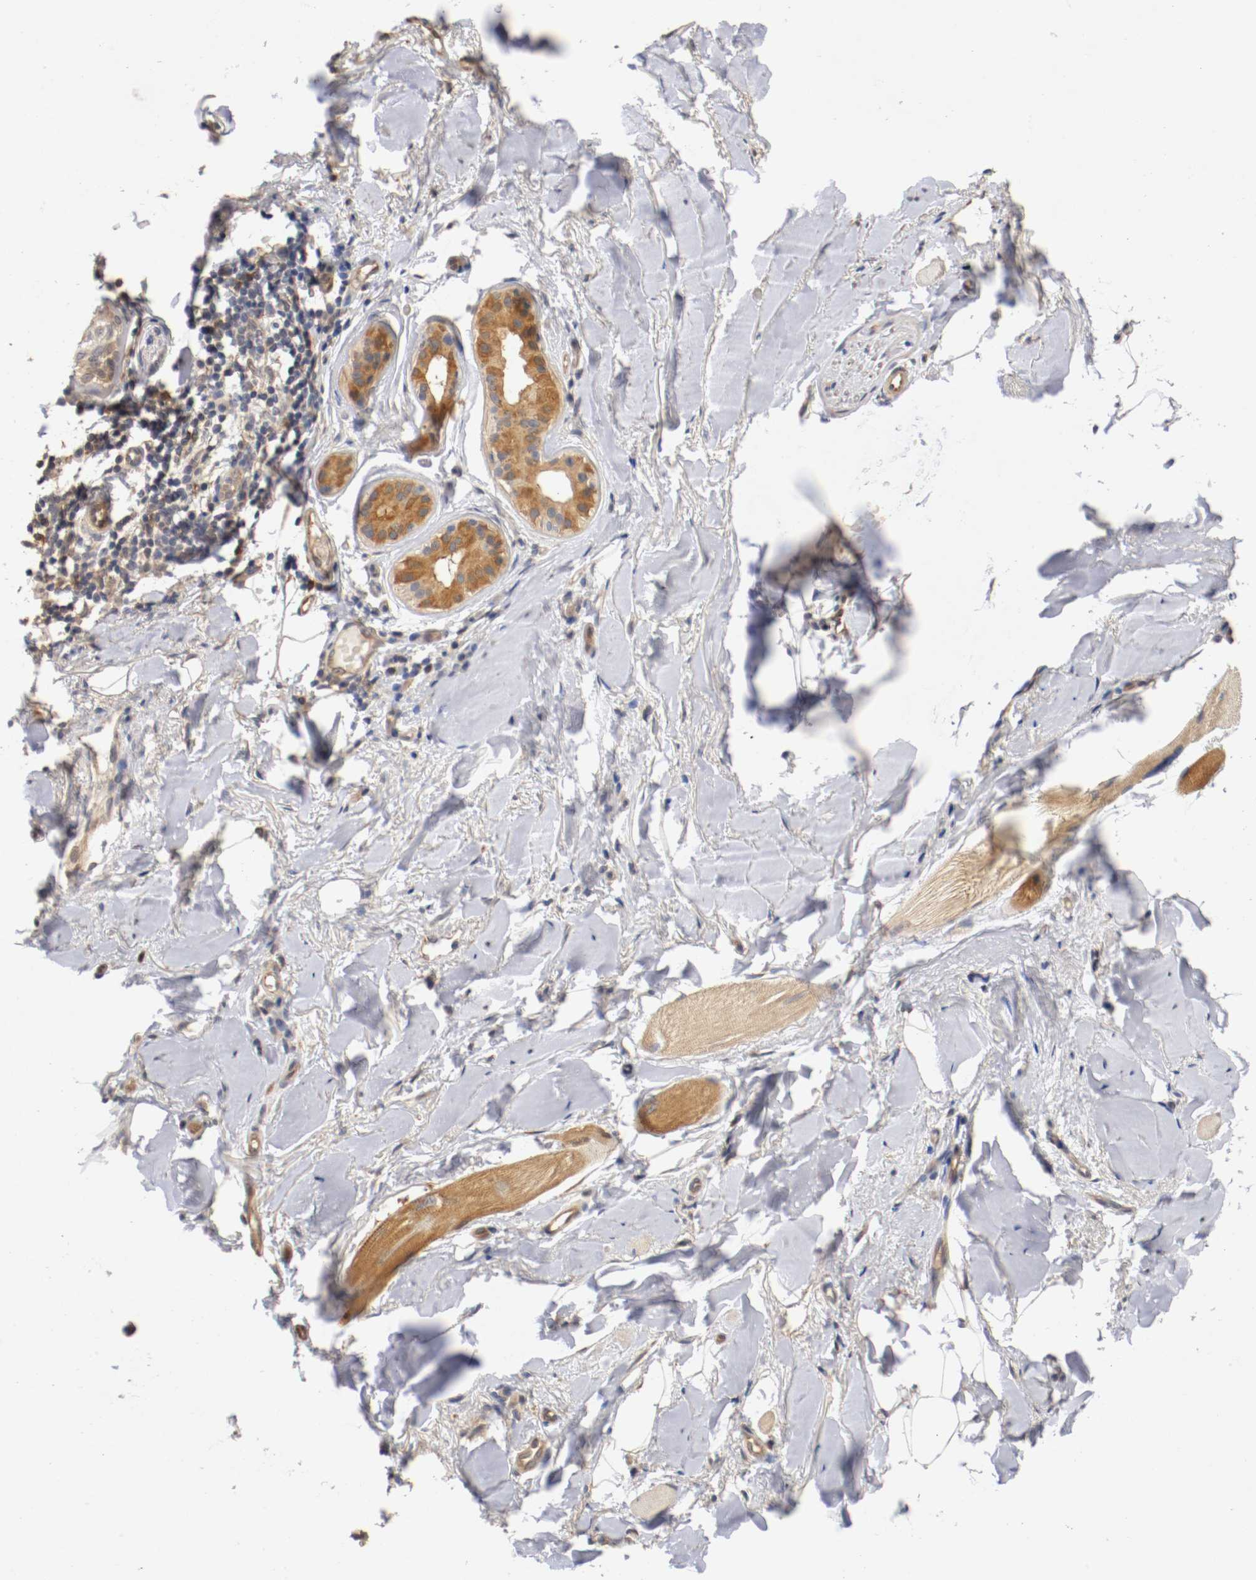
{"staining": {"intensity": "moderate", "quantity": ">75%", "location": "cytoplasmic/membranous"}, "tissue": "skin cancer", "cell_type": "Tumor cells", "image_type": "cancer", "snomed": [{"axis": "morphology", "description": "Normal tissue, NOS"}, {"axis": "morphology", "description": "Basal cell carcinoma"}, {"axis": "topography", "description": "Skin"}], "caption": "Brown immunohistochemical staining in human skin cancer shows moderate cytoplasmic/membranous staining in approximately >75% of tumor cells.", "gene": "RBM23", "patient": {"sex": "female", "age": 69}}